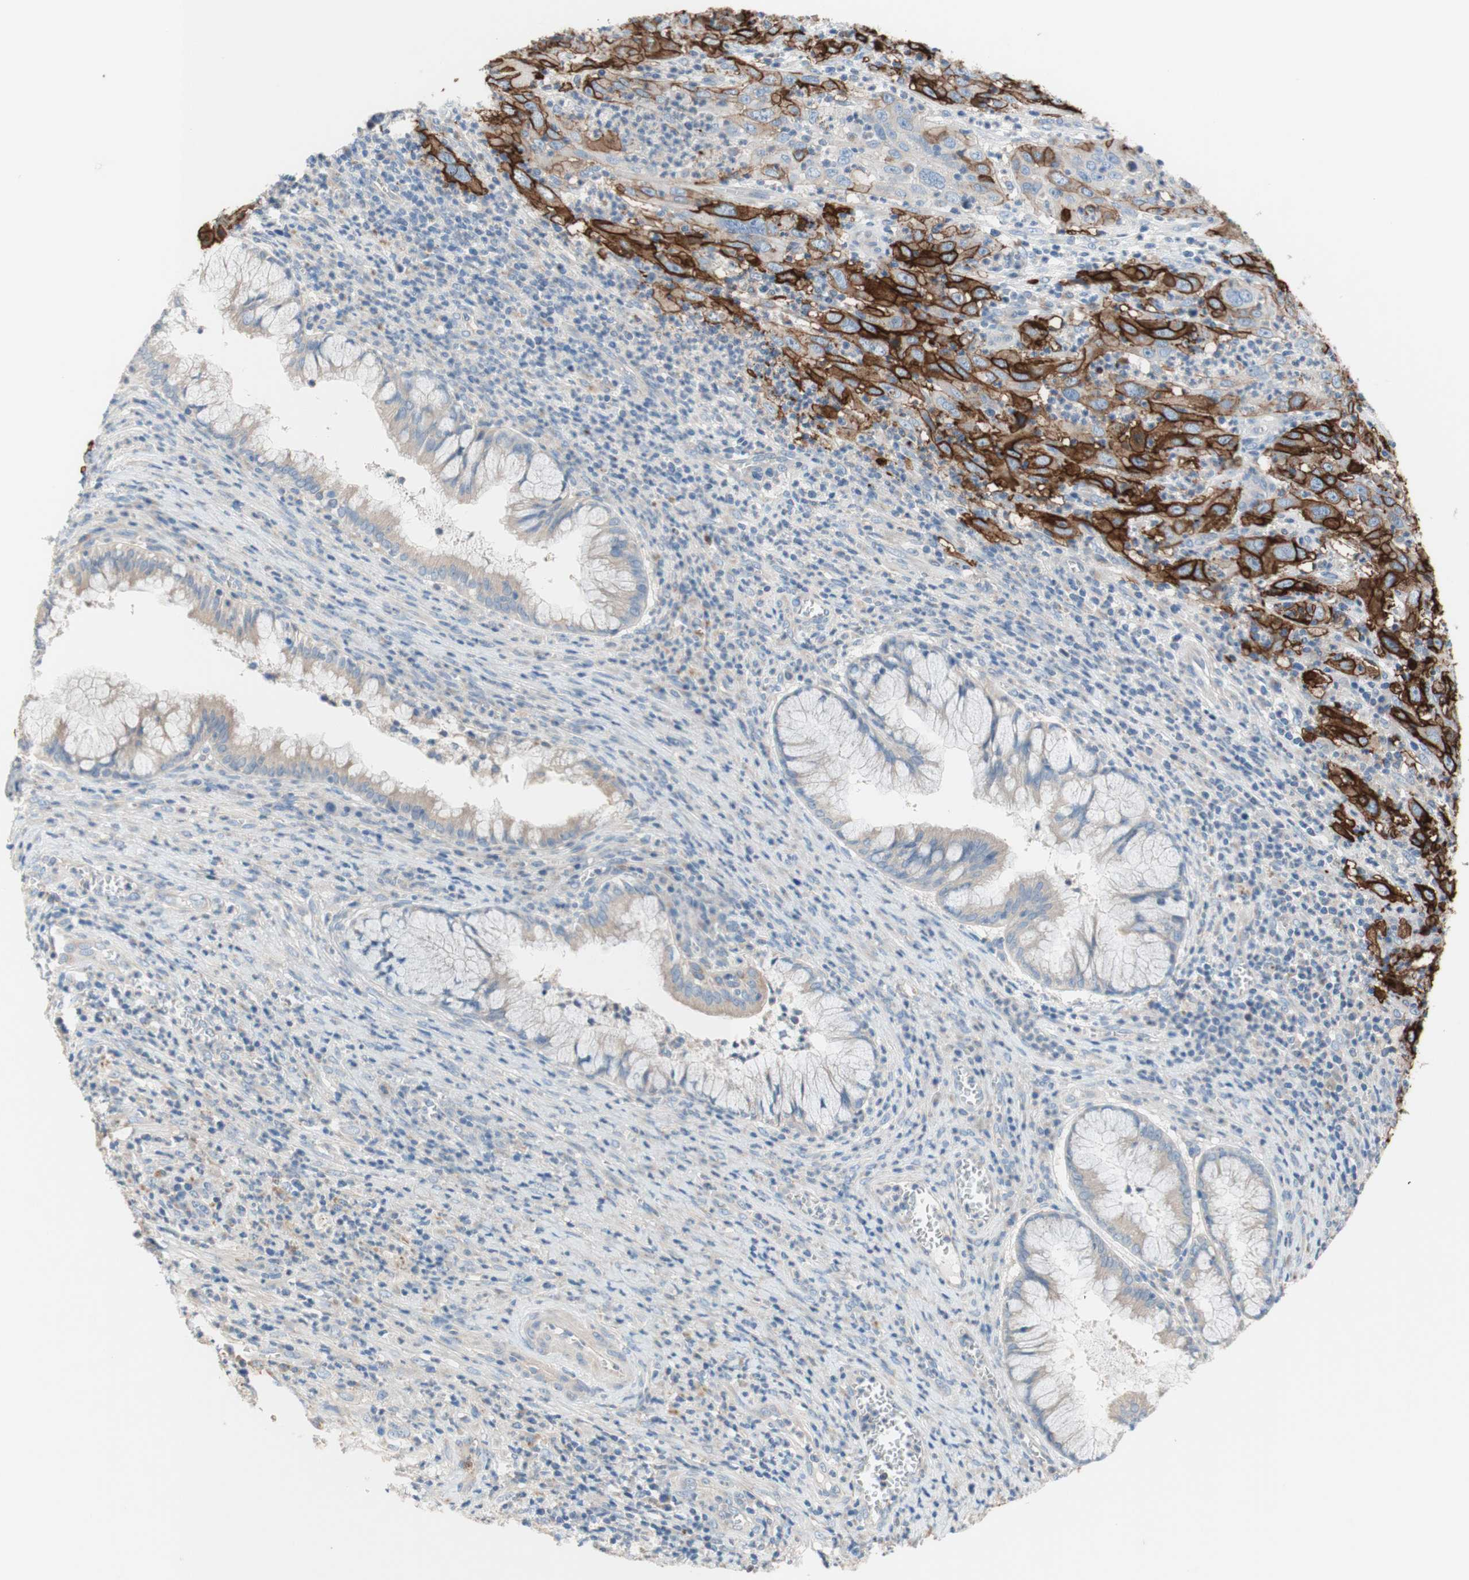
{"staining": {"intensity": "strong", "quantity": ">75%", "location": "cytoplasmic/membranous"}, "tissue": "cervical cancer", "cell_type": "Tumor cells", "image_type": "cancer", "snomed": [{"axis": "morphology", "description": "Squamous cell carcinoma, NOS"}, {"axis": "topography", "description": "Cervix"}], "caption": "The photomicrograph exhibits staining of cervical cancer (squamous cell carcinoma), revealing strong cytoplasmic/membranous protein expression (brown color) within tumor cells.", "gene": "F3", "patient": {"sex": "female", "age": 32}}